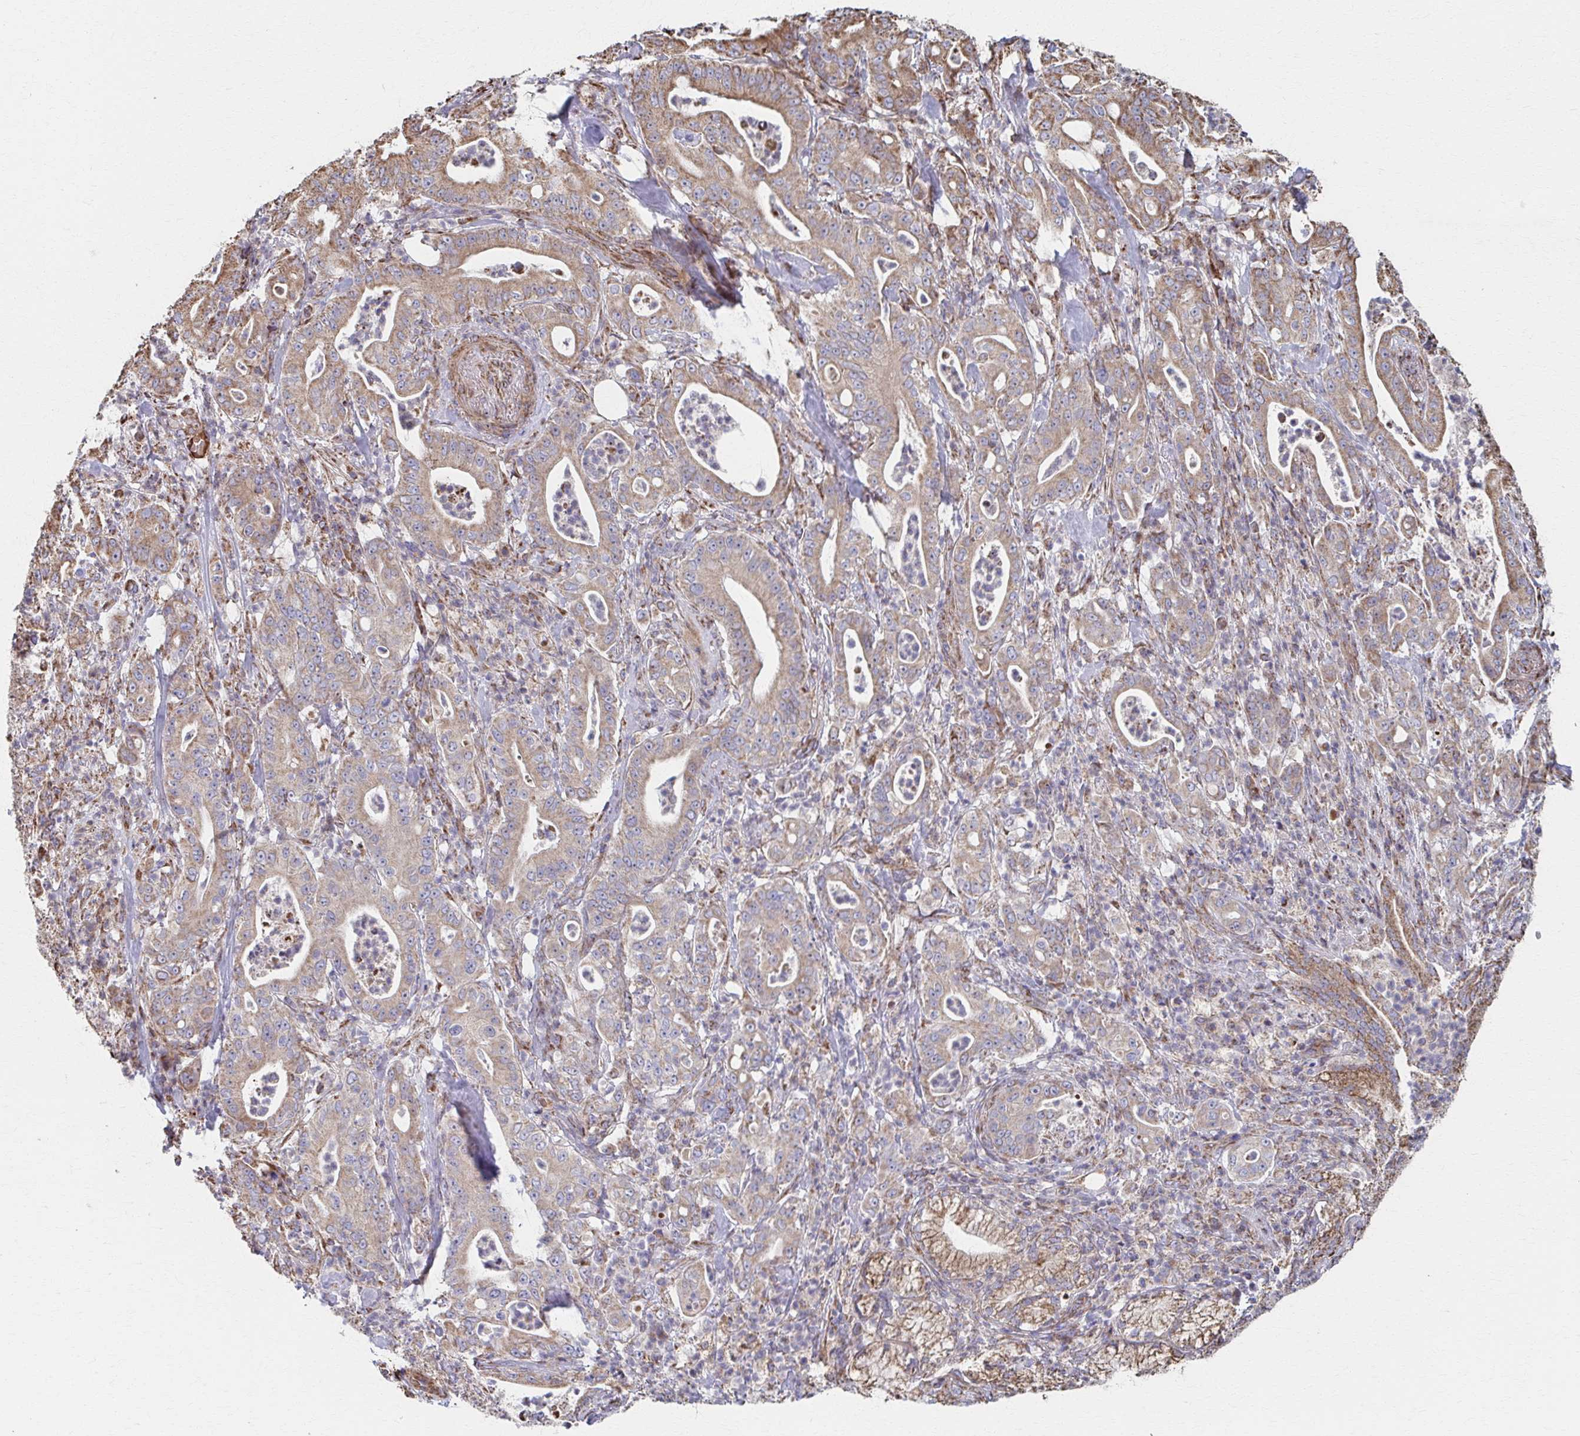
{"staining": {"intensity": "moderate", "quantity": ">75%", "location": "cytoplasmic/membranous"}, "tissue": "pancreatic cancer", "cell_type": "Tumor cells", "image_type": "cancer", "snomed": [{"axis": "morphology", "description": "Adenocarcinoma, NOS"}, {"axis": "topography", "description": "Pancreas"}], "caption": "DAB immunohistochemical staining of human pancreatic cancer displays moderate cytoplasmic/membranous protein staining in approximately >75% of tumor cells.", "gene": "SAT1", "patient": {"sex": "male", "age": 71}}